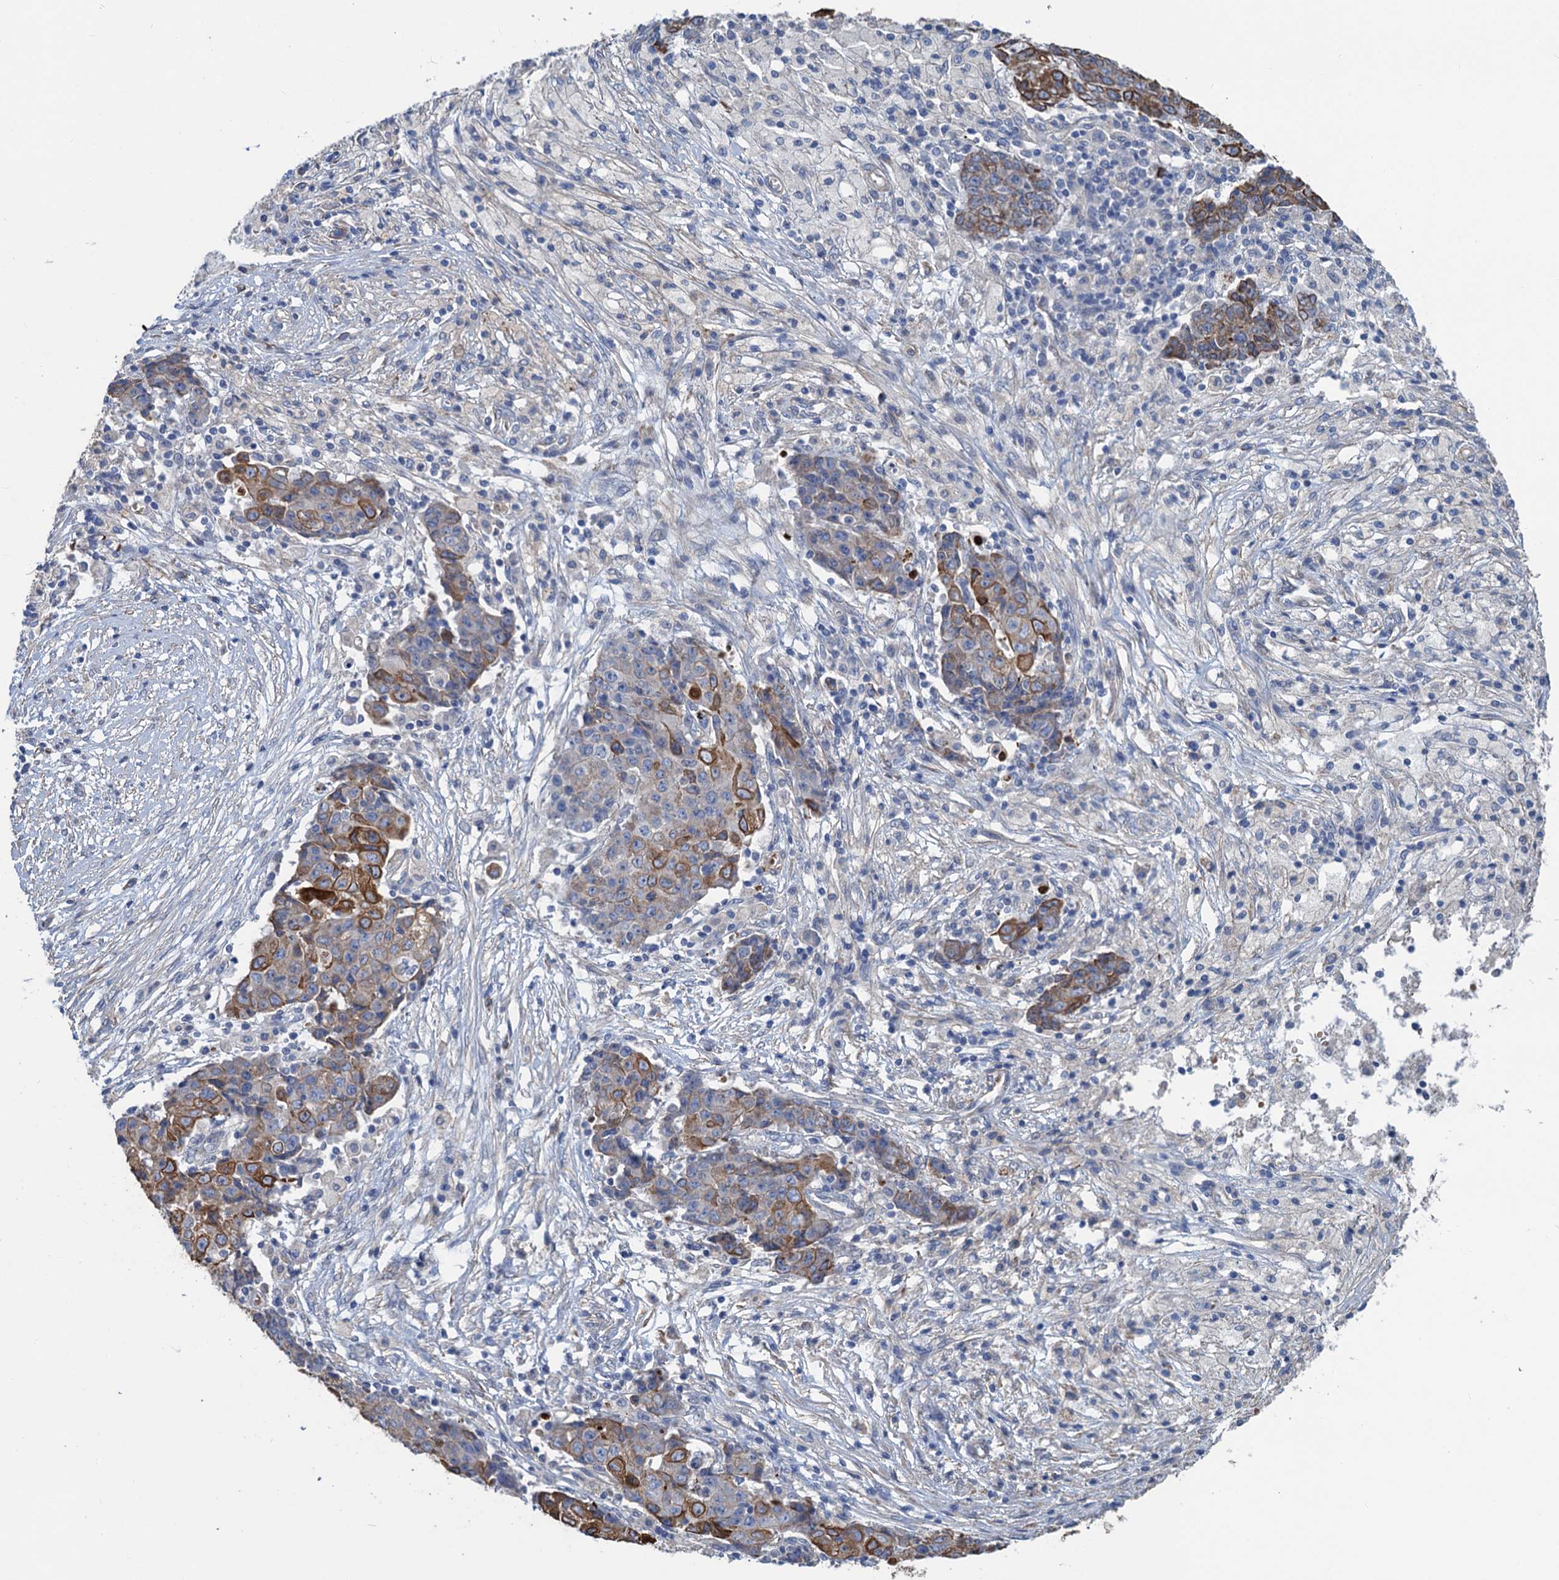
{"staining": {"intensity": "strong", "quantity": "25%-75%", "location": "cytoplasmic/membranous"}, "tissue": "ovarian cancer", "cell_type": "Tumor cells", "image_type": "cancer", "snomed": [{"axis": "morphology", "description": "Carcinoma, endometroid"}, {"axis": "topography", "description": "Ovary"}], "caption": "Ovarian cancer (endometroid carcinoma) stained with a brown dye shows strong cytoplasmic/membranous positive positivity in about 25%-75% of tumor cells.", "gene": "SMCO3", "patient": {"sex": "female", "age": 42}}